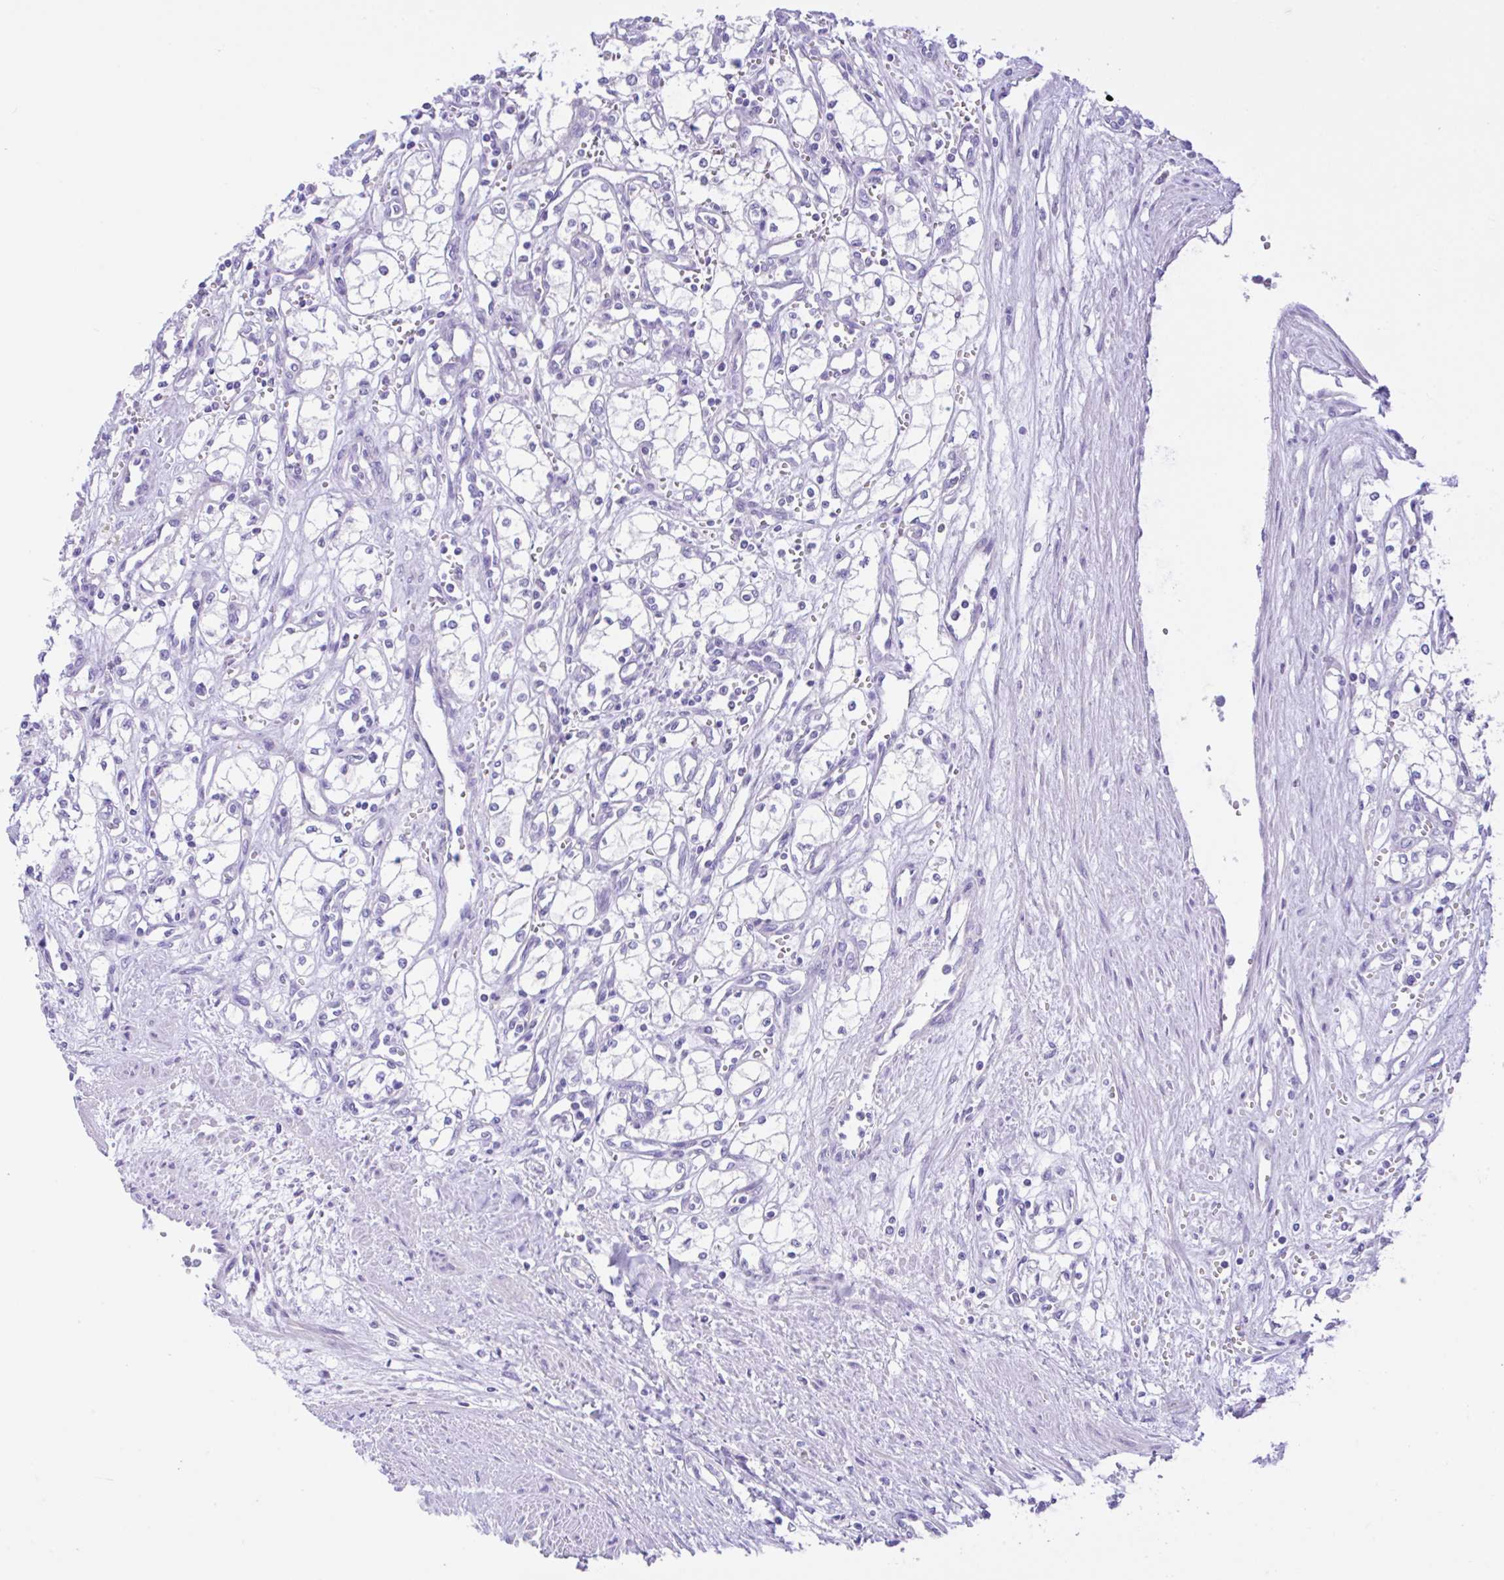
{"staining": {"intensity": "negative", "quantity": "none", "location": "none"}, "tissue": "renal cancer", "cell_type": "Tumor cells", "image_type": "cancer", "snomed": [{"axis": "morphology", "description": "Adenocarcinoma, NOS"}, {"axis": "topography", "description": "Kidney"}], "caption": "Micrograph shows no significant protein staining in tumor cells of adenocarcinoma (renal).", "gene": "ANO4", "patient": {"sex": "male", "age": 59}}